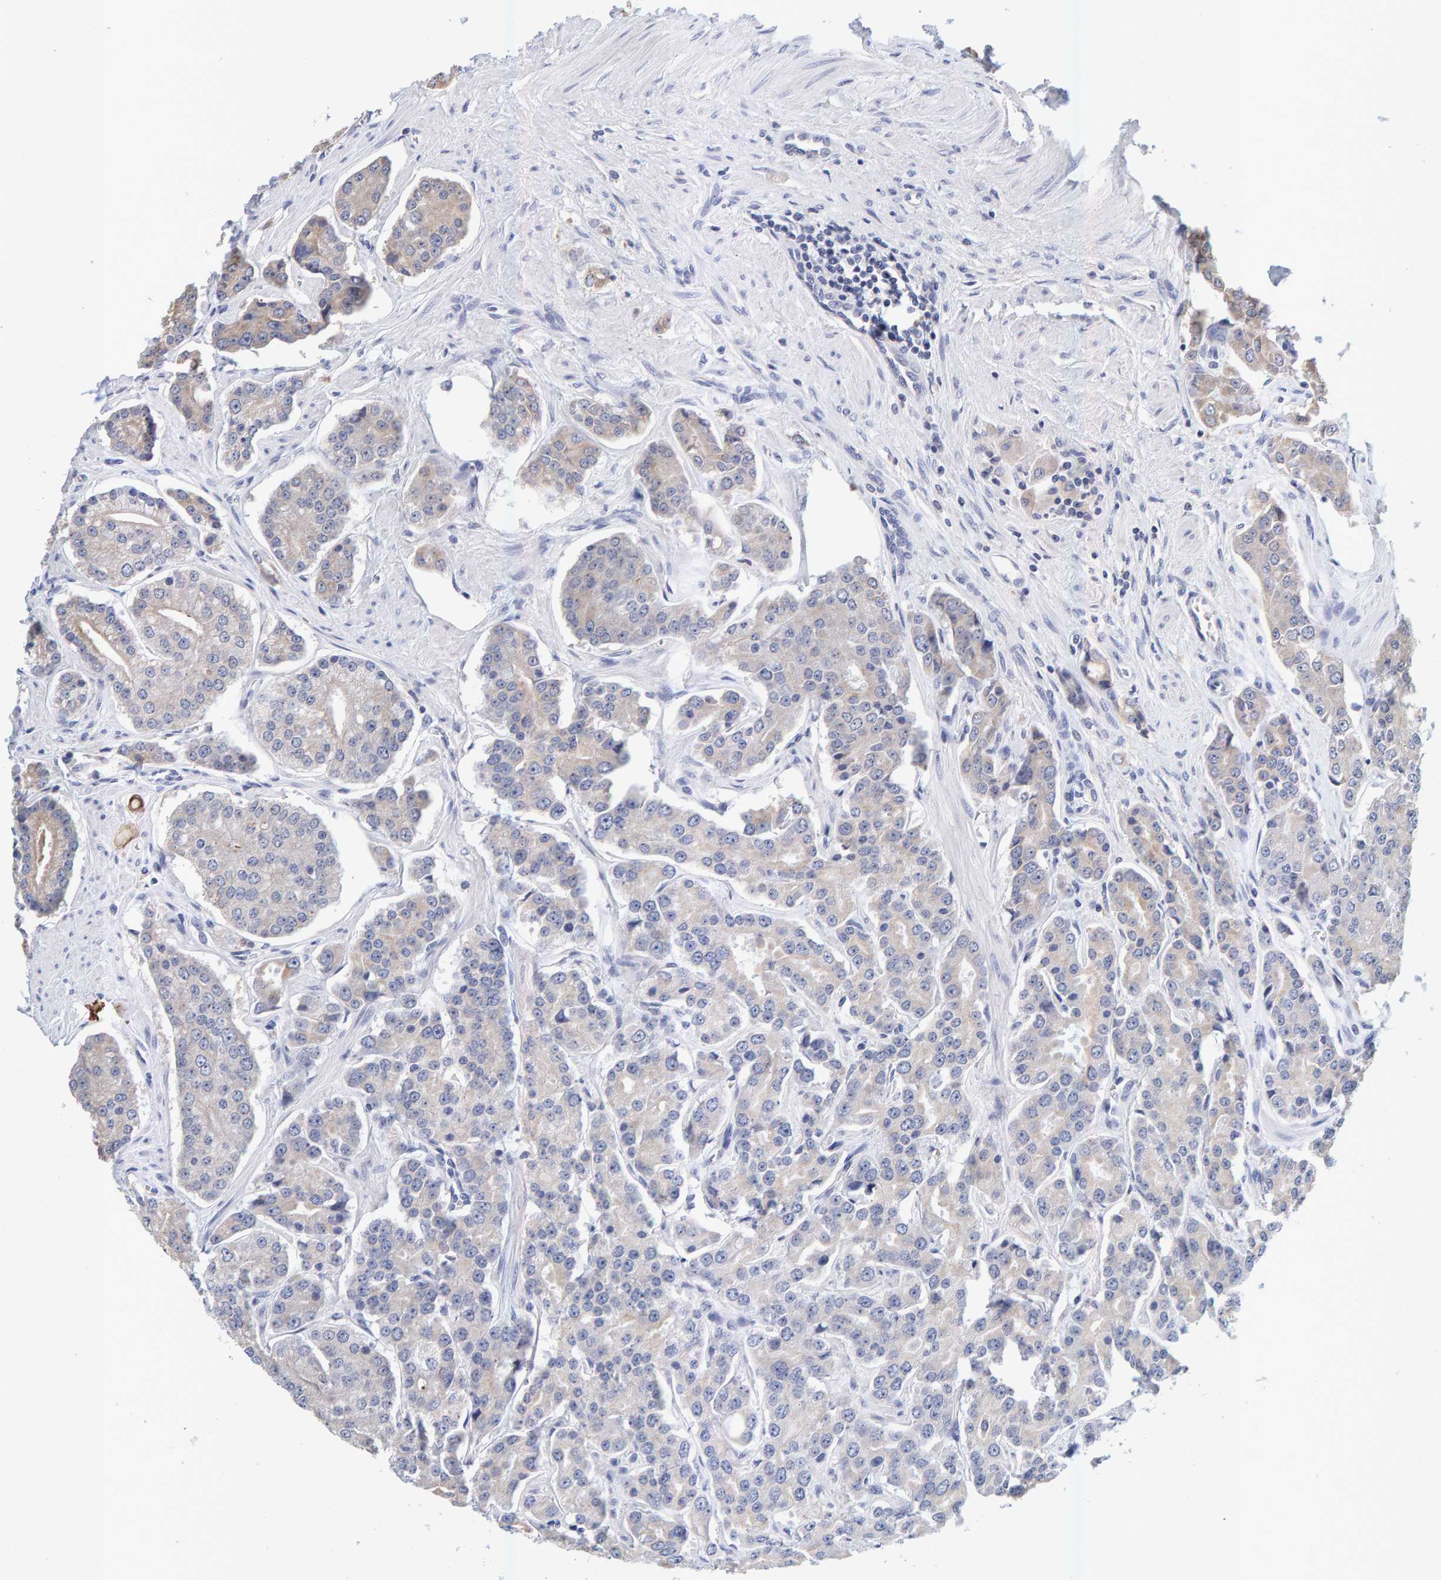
{"staining": {"intensity": "weak", "quantity": "<25%", "location": "cytoplasmic/membranous"}, "tissue": "prostate cancer", "cell_type": "Tumor cells", "image_type": "cancer", "snomed": [{"axis": "morphology", "description": "Adenocarcinoma, High grade"}, {"axis": "topography", "description": "Prostate"}], "caption": "Adenocarcinoma (high-grade) (prostate) stained for a protein using immunohistochemistry reveals no staining tumor cells.", "gene": "SGPL1", "patient": {"sex": "male", "age": 71}}